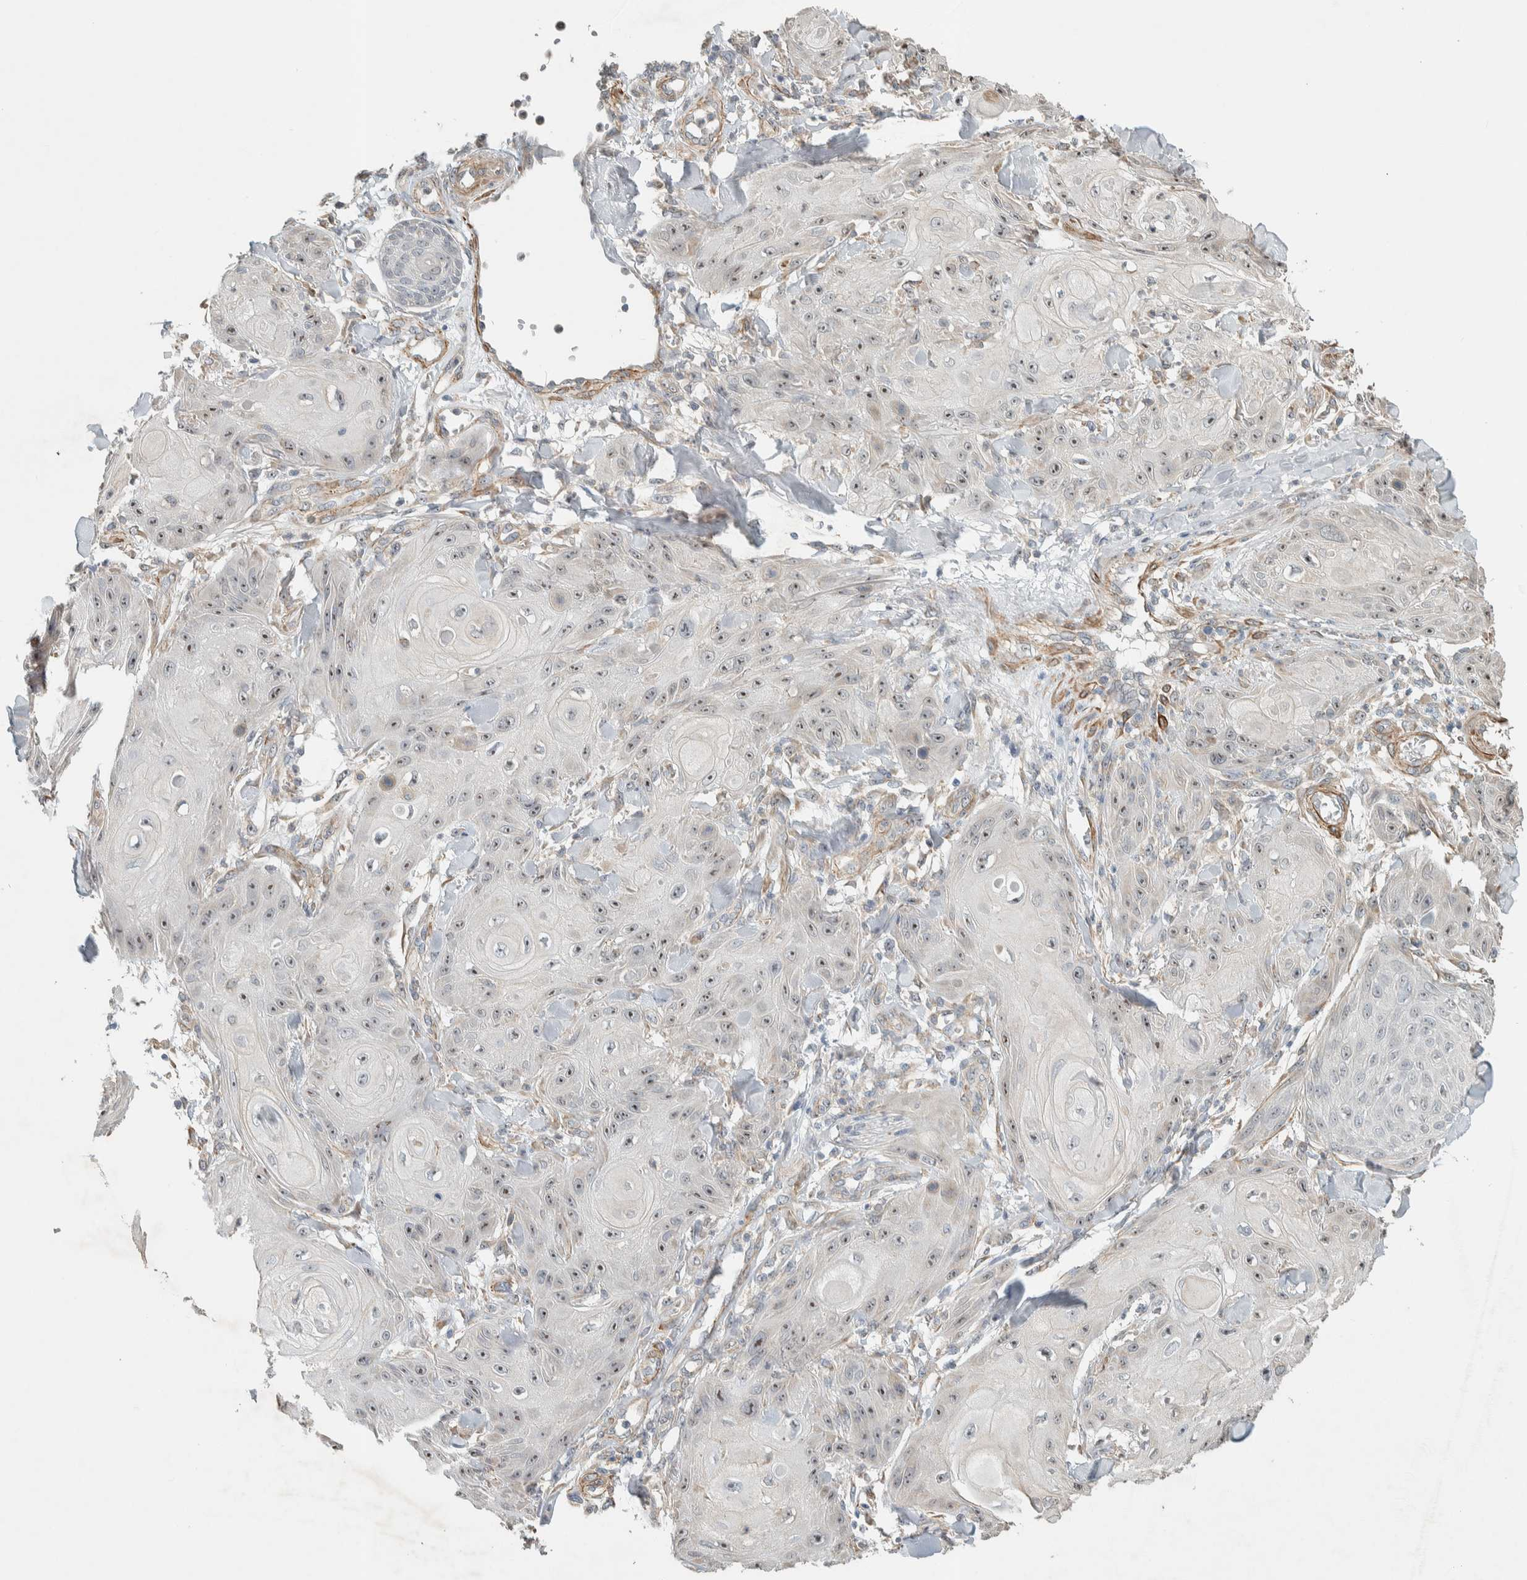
{"staining": {"intensity": "weak", "quantity": "<25%", "location": "nuclear"}, "tissue": "skin cancer", "cell_type": "Tumor cells", "image_type": "cancer", "snomed": [{"axis": "morphology", "description": "Squamous cell carcinoma, NOS"}, {"axis": "topography", "description": "Skin"}], "caption": "IHC of human skin squamous cell carcinoma reveals no expression in tumor cells.", "gene": "KLHL40", "patient": {"sex": "male", "age": 74}}